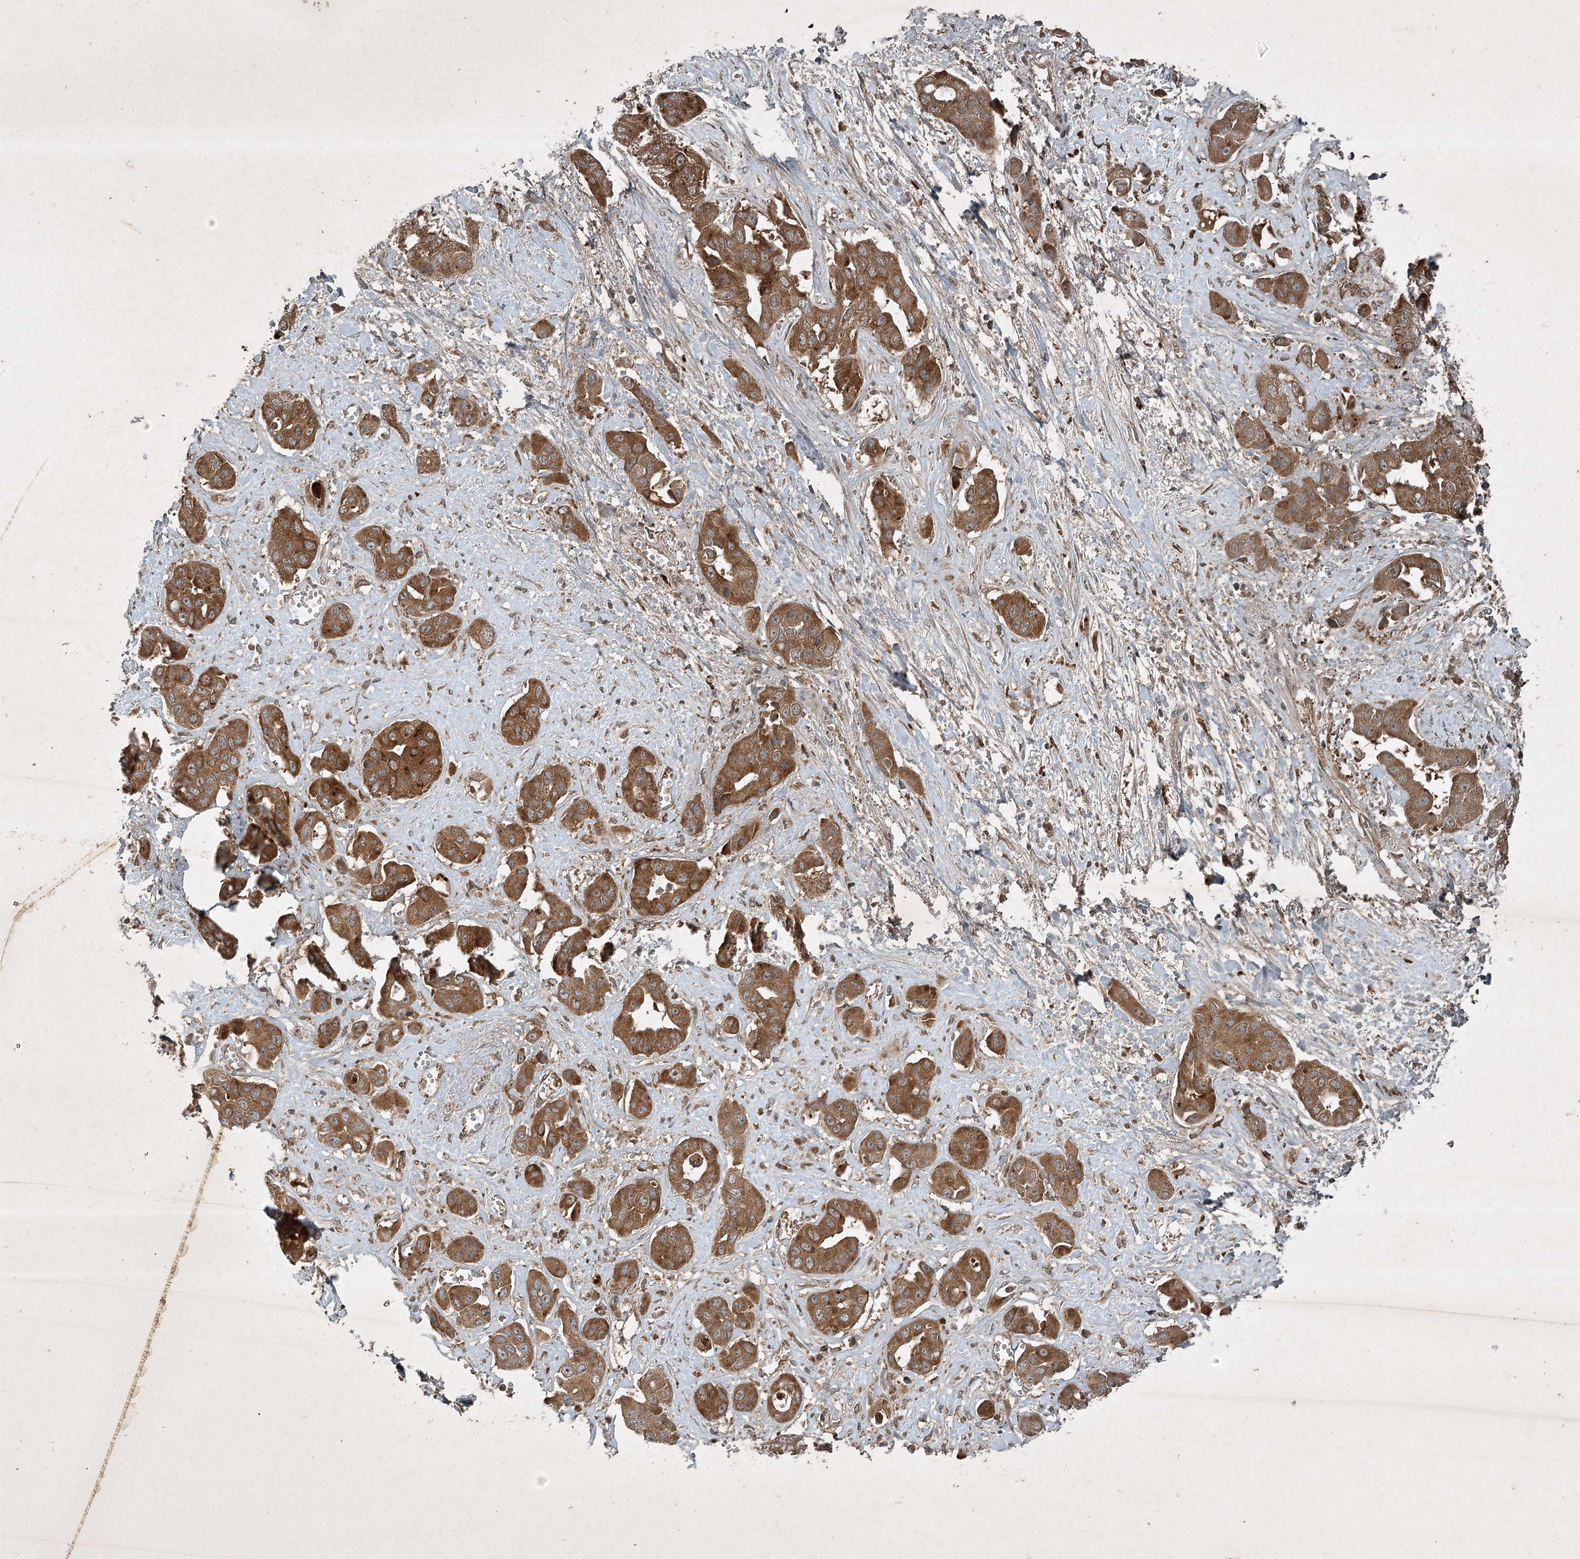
{"staining": {"intensity": "moderate", "quantity": ">75%", "location": "cytoplasmic/membranous"}, "tissue": "liver cancer", "cell_type": "Tumor cells", "image_type": "cancer", "snomed": [{"axis": "morphology", "description": "Cholangiocarcinoma"}, {"axis": "topography", "description": "Liver"}], "caption": "A high-resolution image shows immunohistochemistry staining of liver cholangiocarcinoma, which exhibits moderate cytoplasmic/membranous expression in approximately >75% of tumor cells. (Stains: DAB (3,3'-diaminobenzidine) in brown, nuclei in blue, Microscopy: brightfield microscopy at high magnification).", "gene": "UNC93A", "patient": {"sex": "female", "age": 52}}